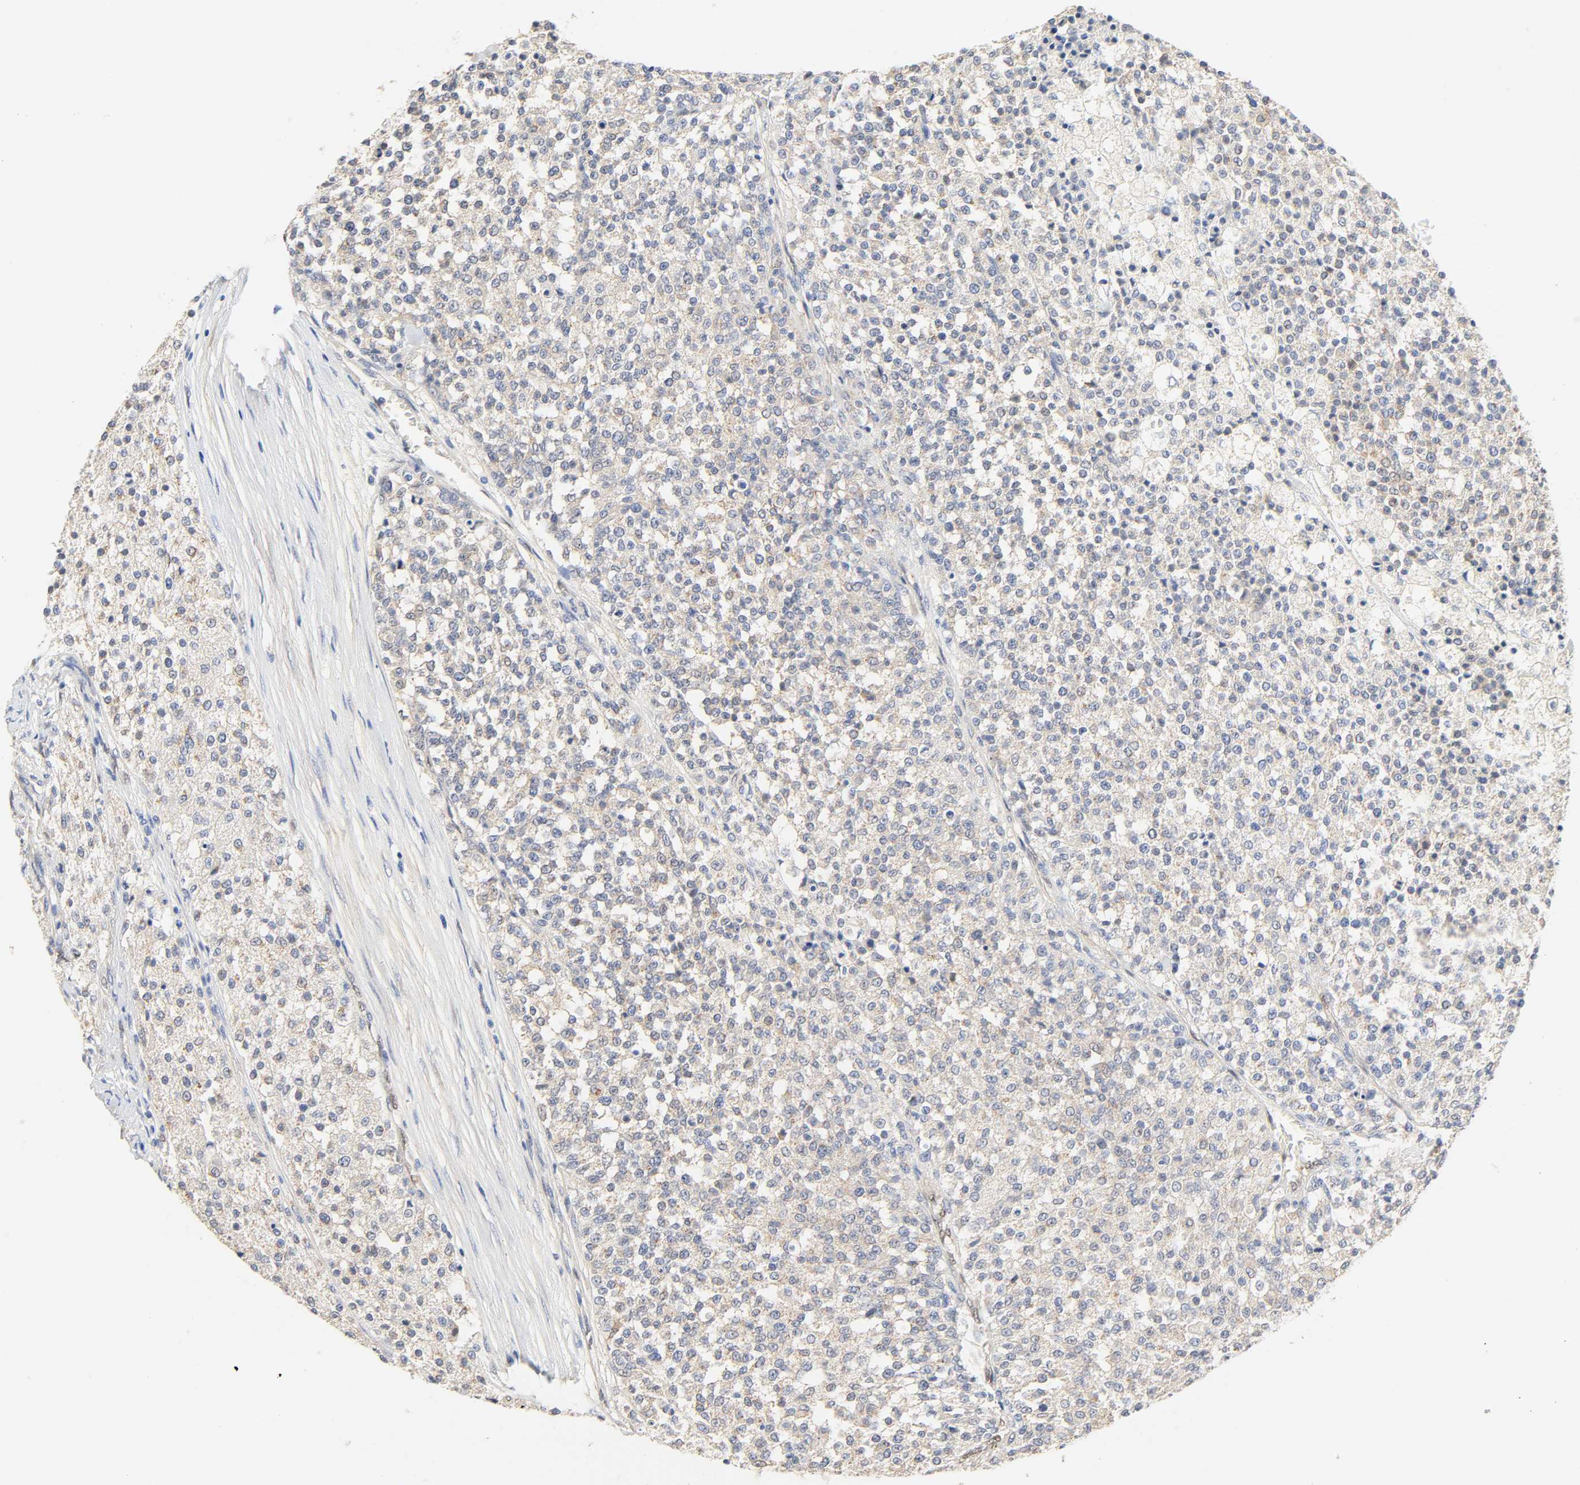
{"staining": {"intensity": "negative", "quantity": "none", "location": "none"}, "tissue": "testis cancer", "cell_type": "Tumor cells", "image_type": "cancer", "snomed": [{"axis": "morphology", "description": "Seminoma, NOS"}, {"axis": "topography", "description": "Testis"}], "caption": "Immunohistochemistry micrograph of human testis cancer stained for a protein (brown), which displays no positivity in tumor cells.", "gene": "BORCS8-MEF2B", "patient": {"sex": "male", "age": 59}}